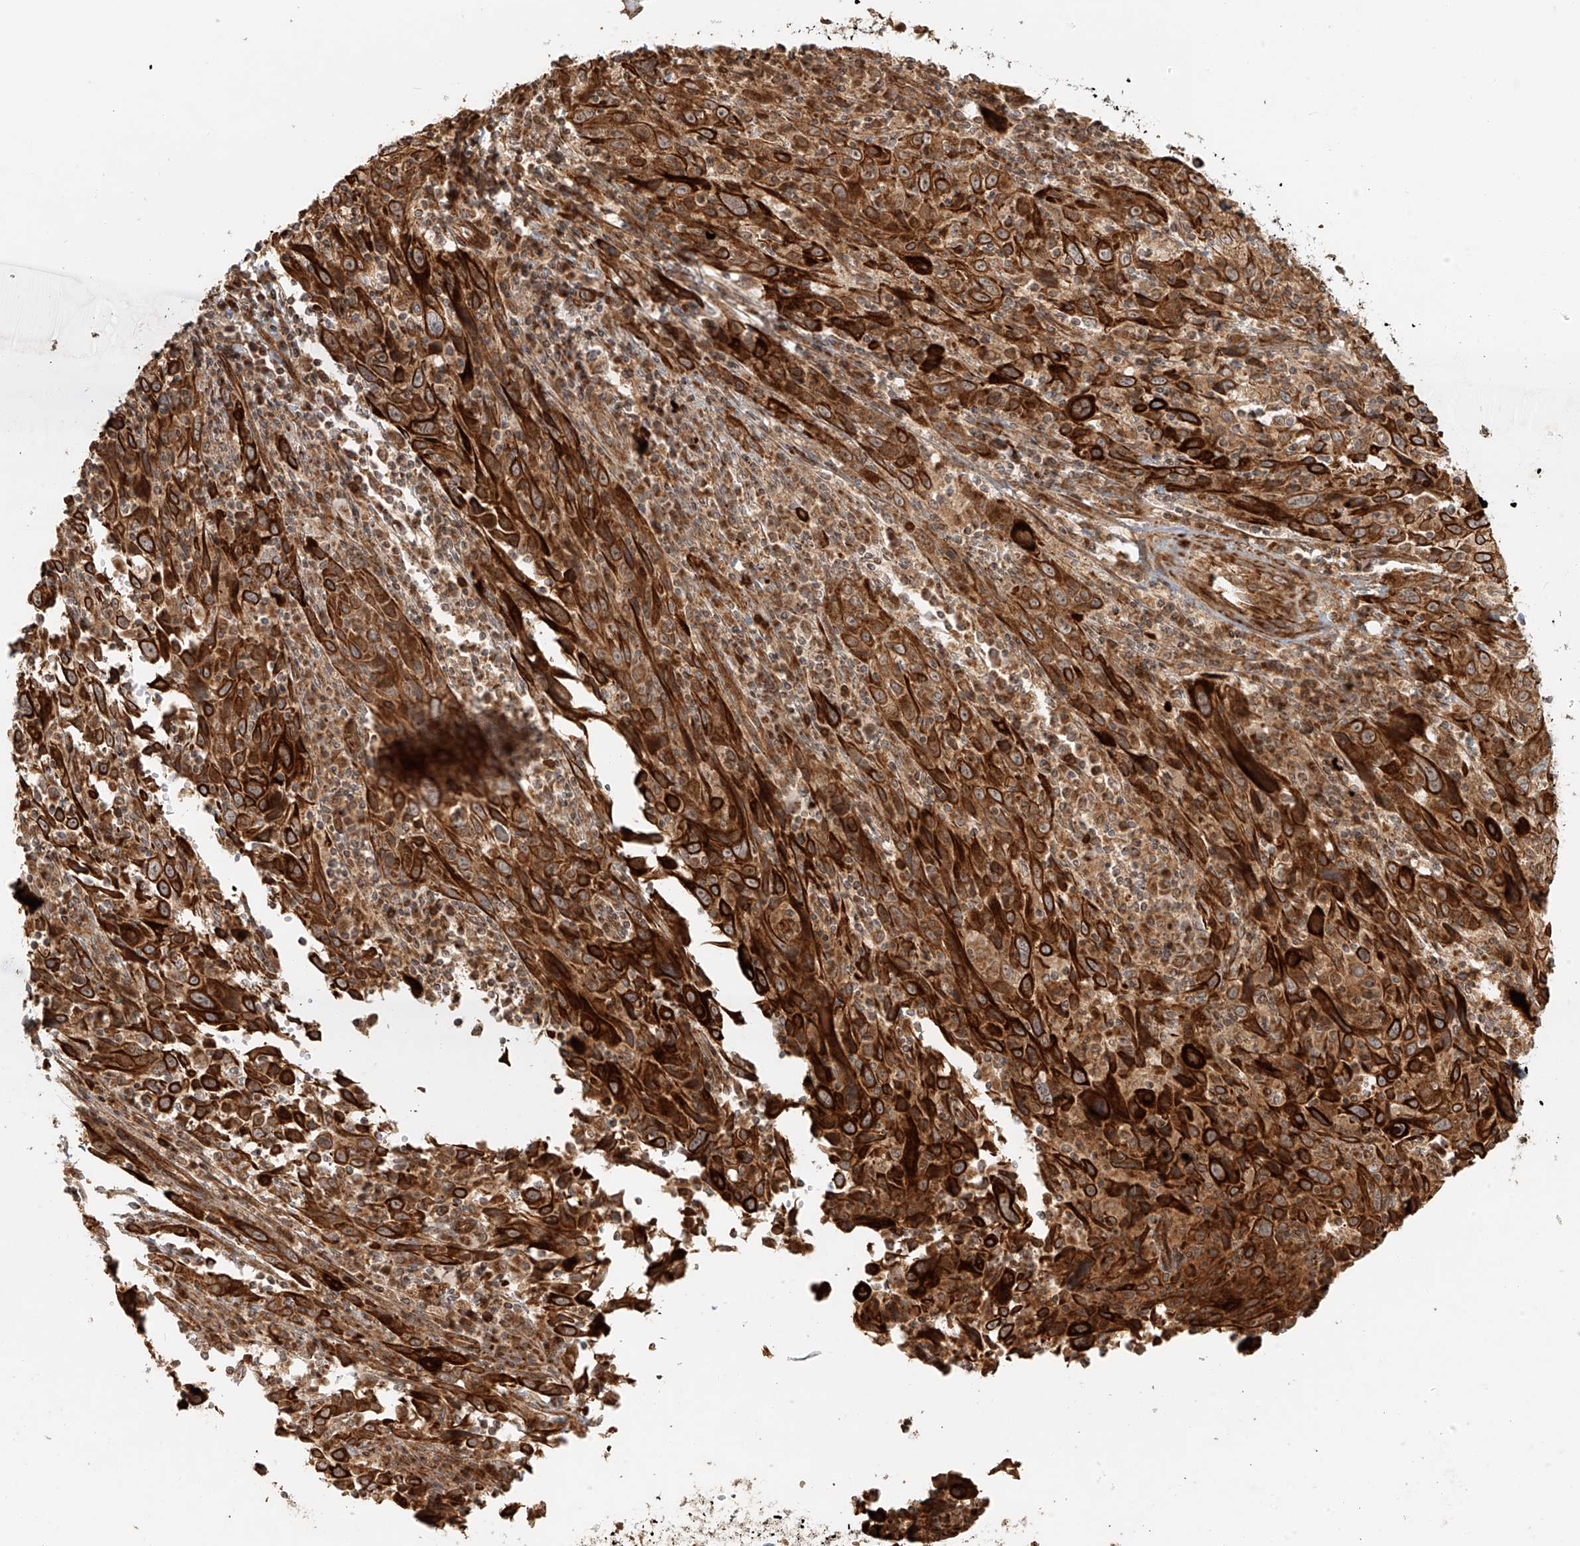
{"staining": {"intensity": "strong", "quantity": ">75%", "location": "cytoplasmic/membranous"}, "tissue": "cervical cancer", "cell_type": "Tumor cells", "image_type": "cancer", "snomed": [{"axis": "morphology", "description": "Squamous cell carcinoma, NOS"}, {"axis": "topography", "description": "Cervix"}], "caption": "Immunohistochemistry (IHC) (DAB (3,3'-diaminobenzidine)) staining of cervical squamous cell carcinoma exhibits strong cytoplasmic/membranous protein expression in about >75% of tumor cells.", "gene": "MIPEP", "patient": {"sex": "female", "age": 46}}